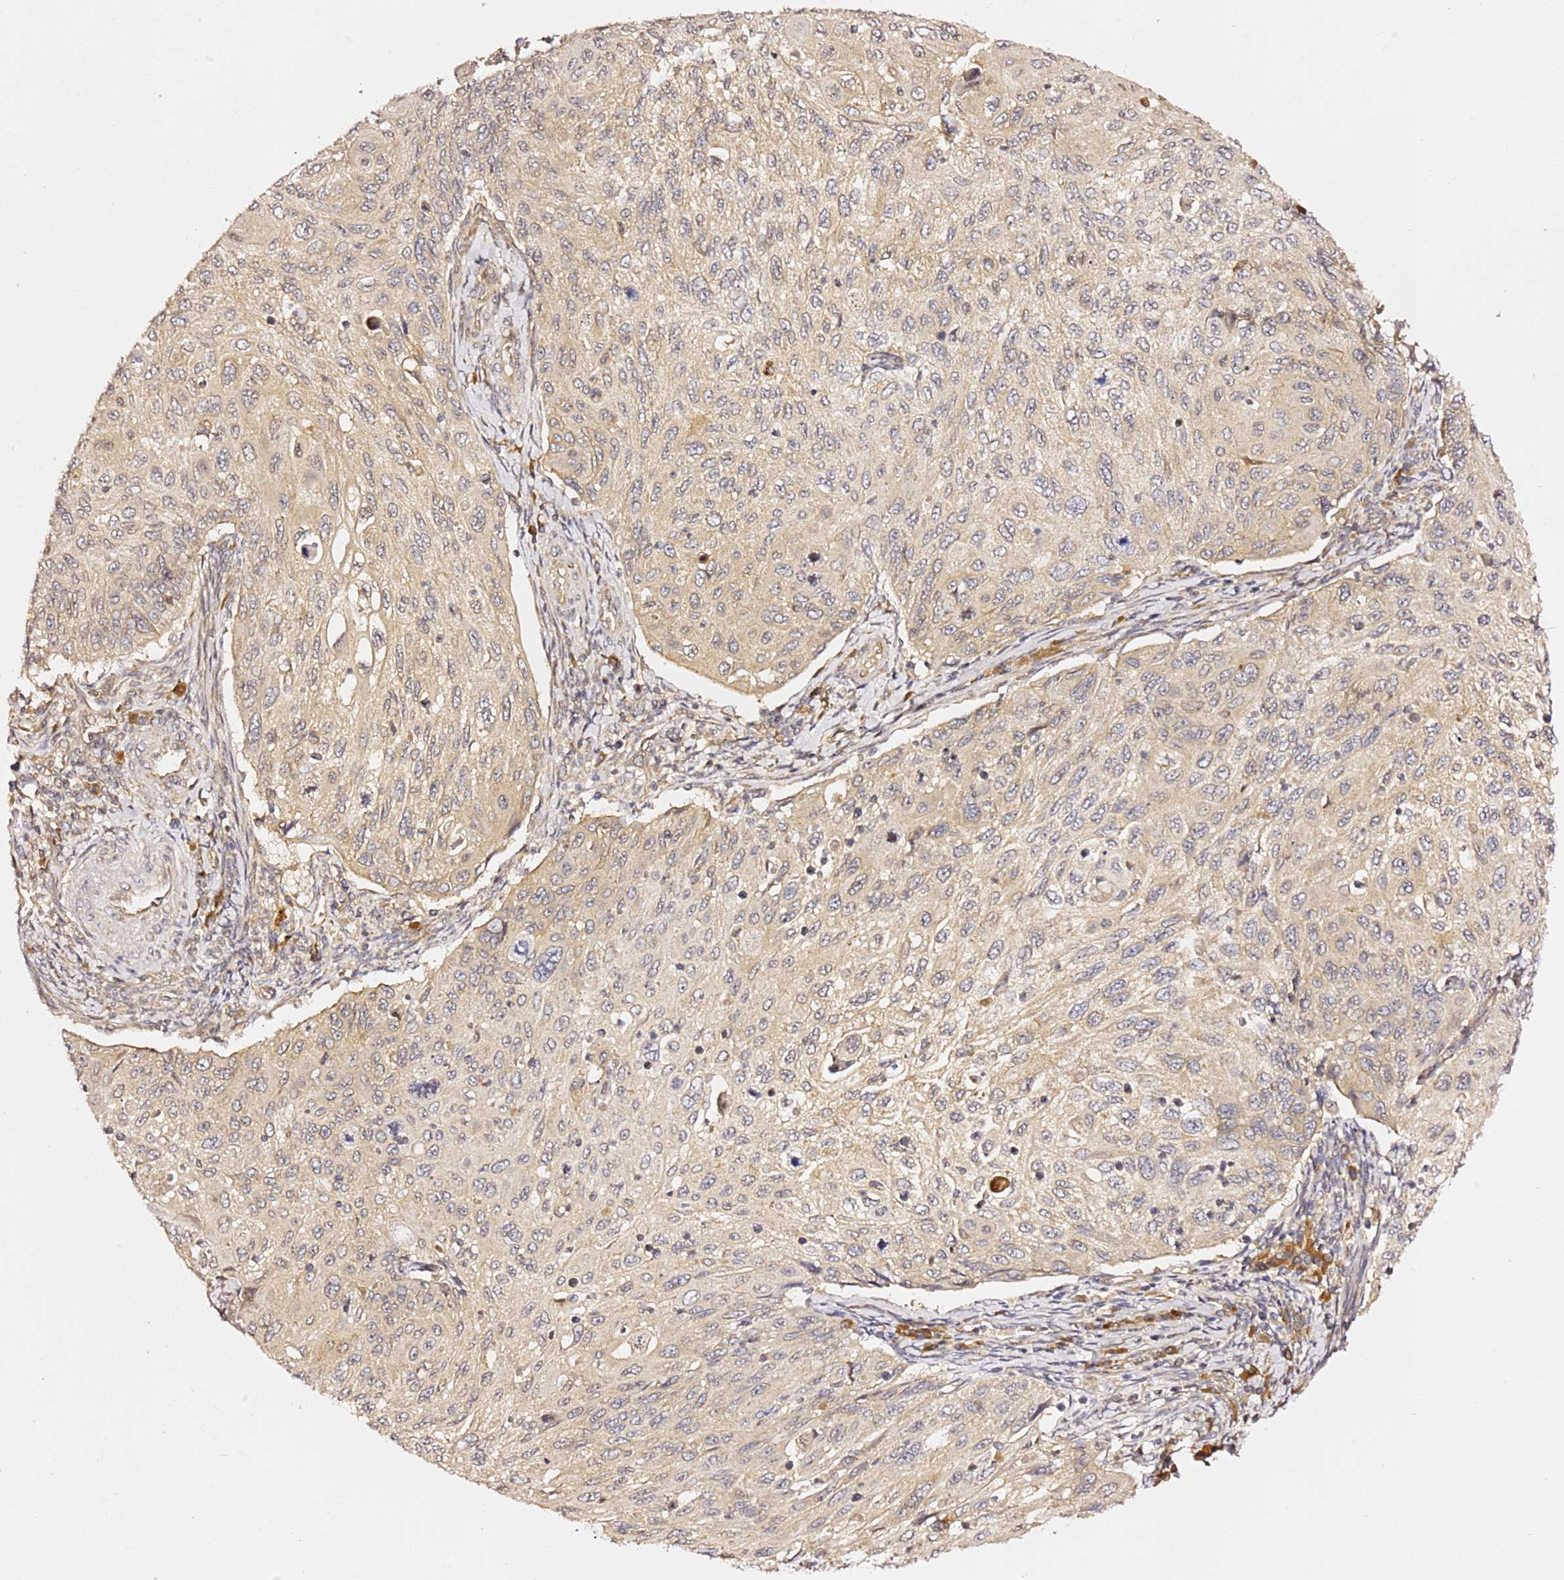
{"staining": {"intensity": "weak", "quantity": "<25%", "location": "cytoplasmic/membranous"}, "tissue": "cervical cancer", "cell_type": "Tumor cells", "image_type": "cancer", "snomed": [{"axis": "morphology", "description": "Squamous cell carcinoma, NOS"}, {"axis": "topography", "description": "Cervix"}], "caption": "Immunohistochemistry (IHC) micrograph of squamous cell carcinoma (cervical) stained for a protein (brown), which displays no positivity in tumor cells.", "gene": "OSBPL2", "patient": {"sex": "female", "age": 70}}